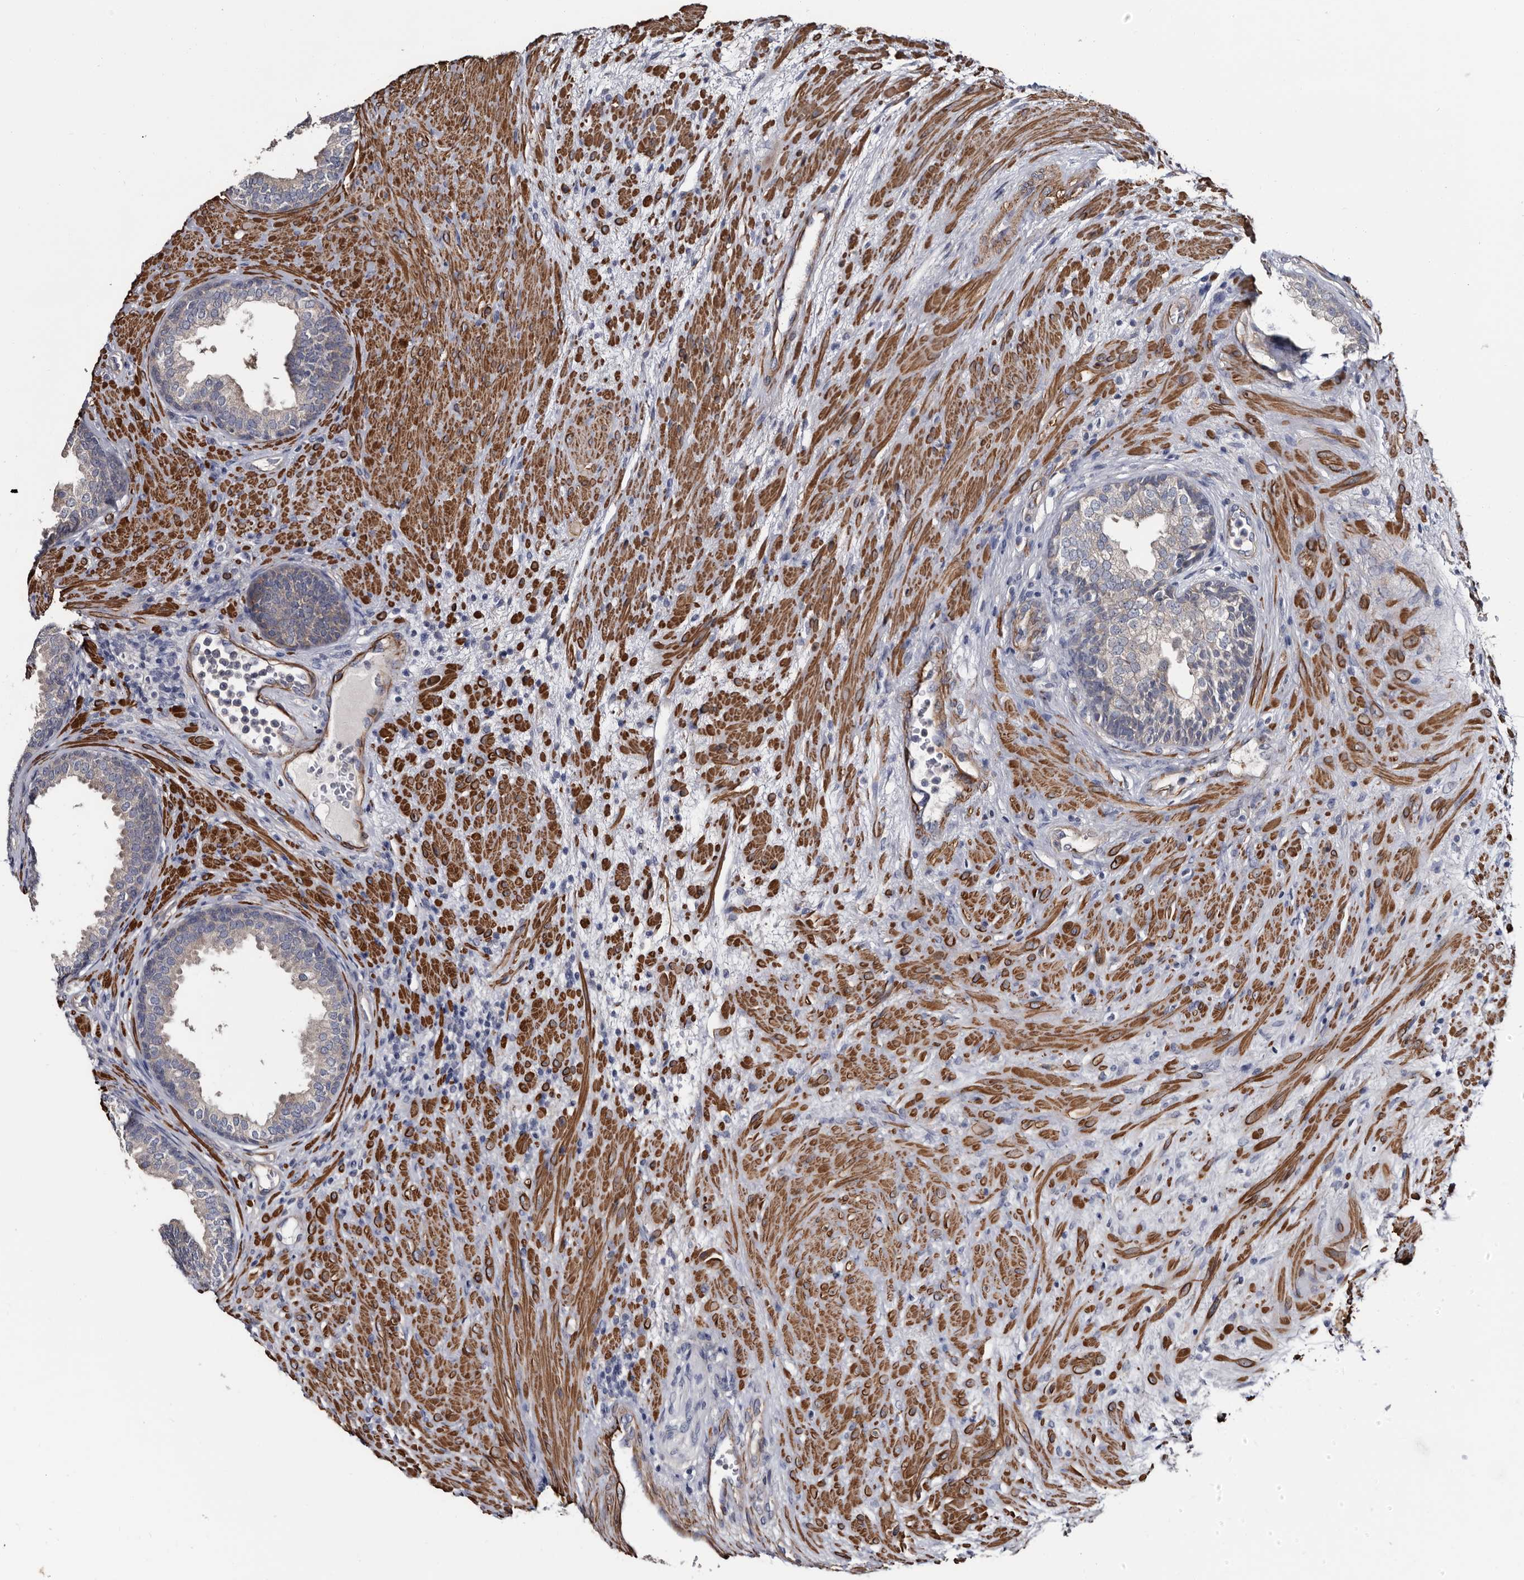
{"staining": {"intensity": "negative", "quantity": "none", "location": "none"}, "tissue": "prostate", "cell_type": "Glandular cells", "image_type": "normal", "snomed": [{"axis": "morphology", "description": "Normal tissue, NOS"}, {"axis": "topography", "description": "Prostate"}], "caption": "Immunohistochemistry of normal human prostate exhibits no positivity in glandular cells.", "gene": "IARS1", "patient": {"sex": "male", "age": 76}}